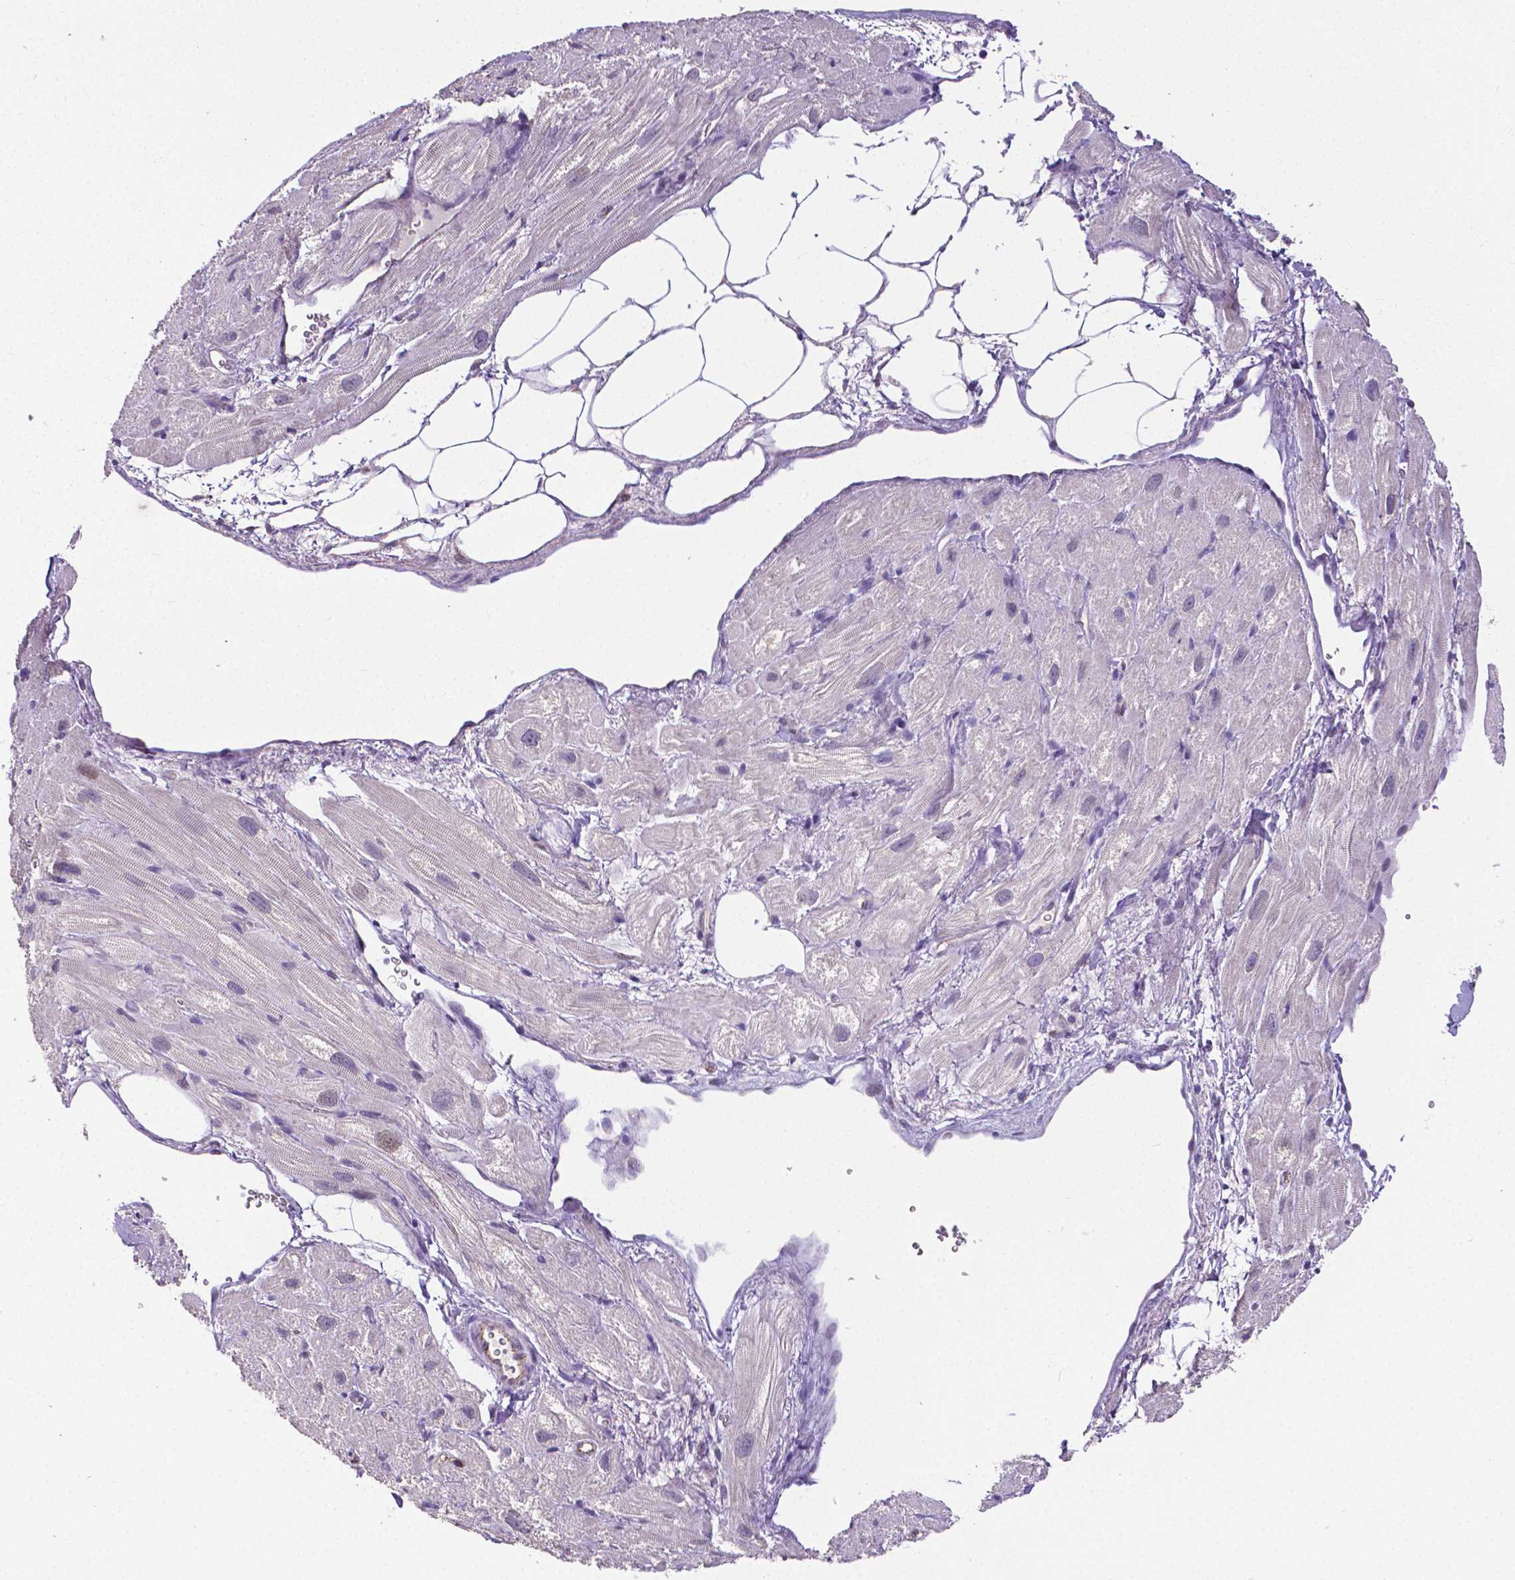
{"staining": {"intensity": "negative", "quantity": "none", "location": "none"}, "tissue": "heart muscle", "cell_type": "Cardiomyocytes", "image_type": "normal", "snomed": [{"axis": "morphology", "description": "Normal tissue, NOS"}, {"axis": "topography", "description": "Heart"}], "caption": "Immunohistochemistry (IHC) photomicrograph of unremarkable heart muscle stained for a protein (brown), which demonstrates no staining in cardiomyocytes. (Immunohistochemistry, brightfield microscopy, high magnification).", "gene": "OCLN", "patient": {"sex": "female", "age": 62}}